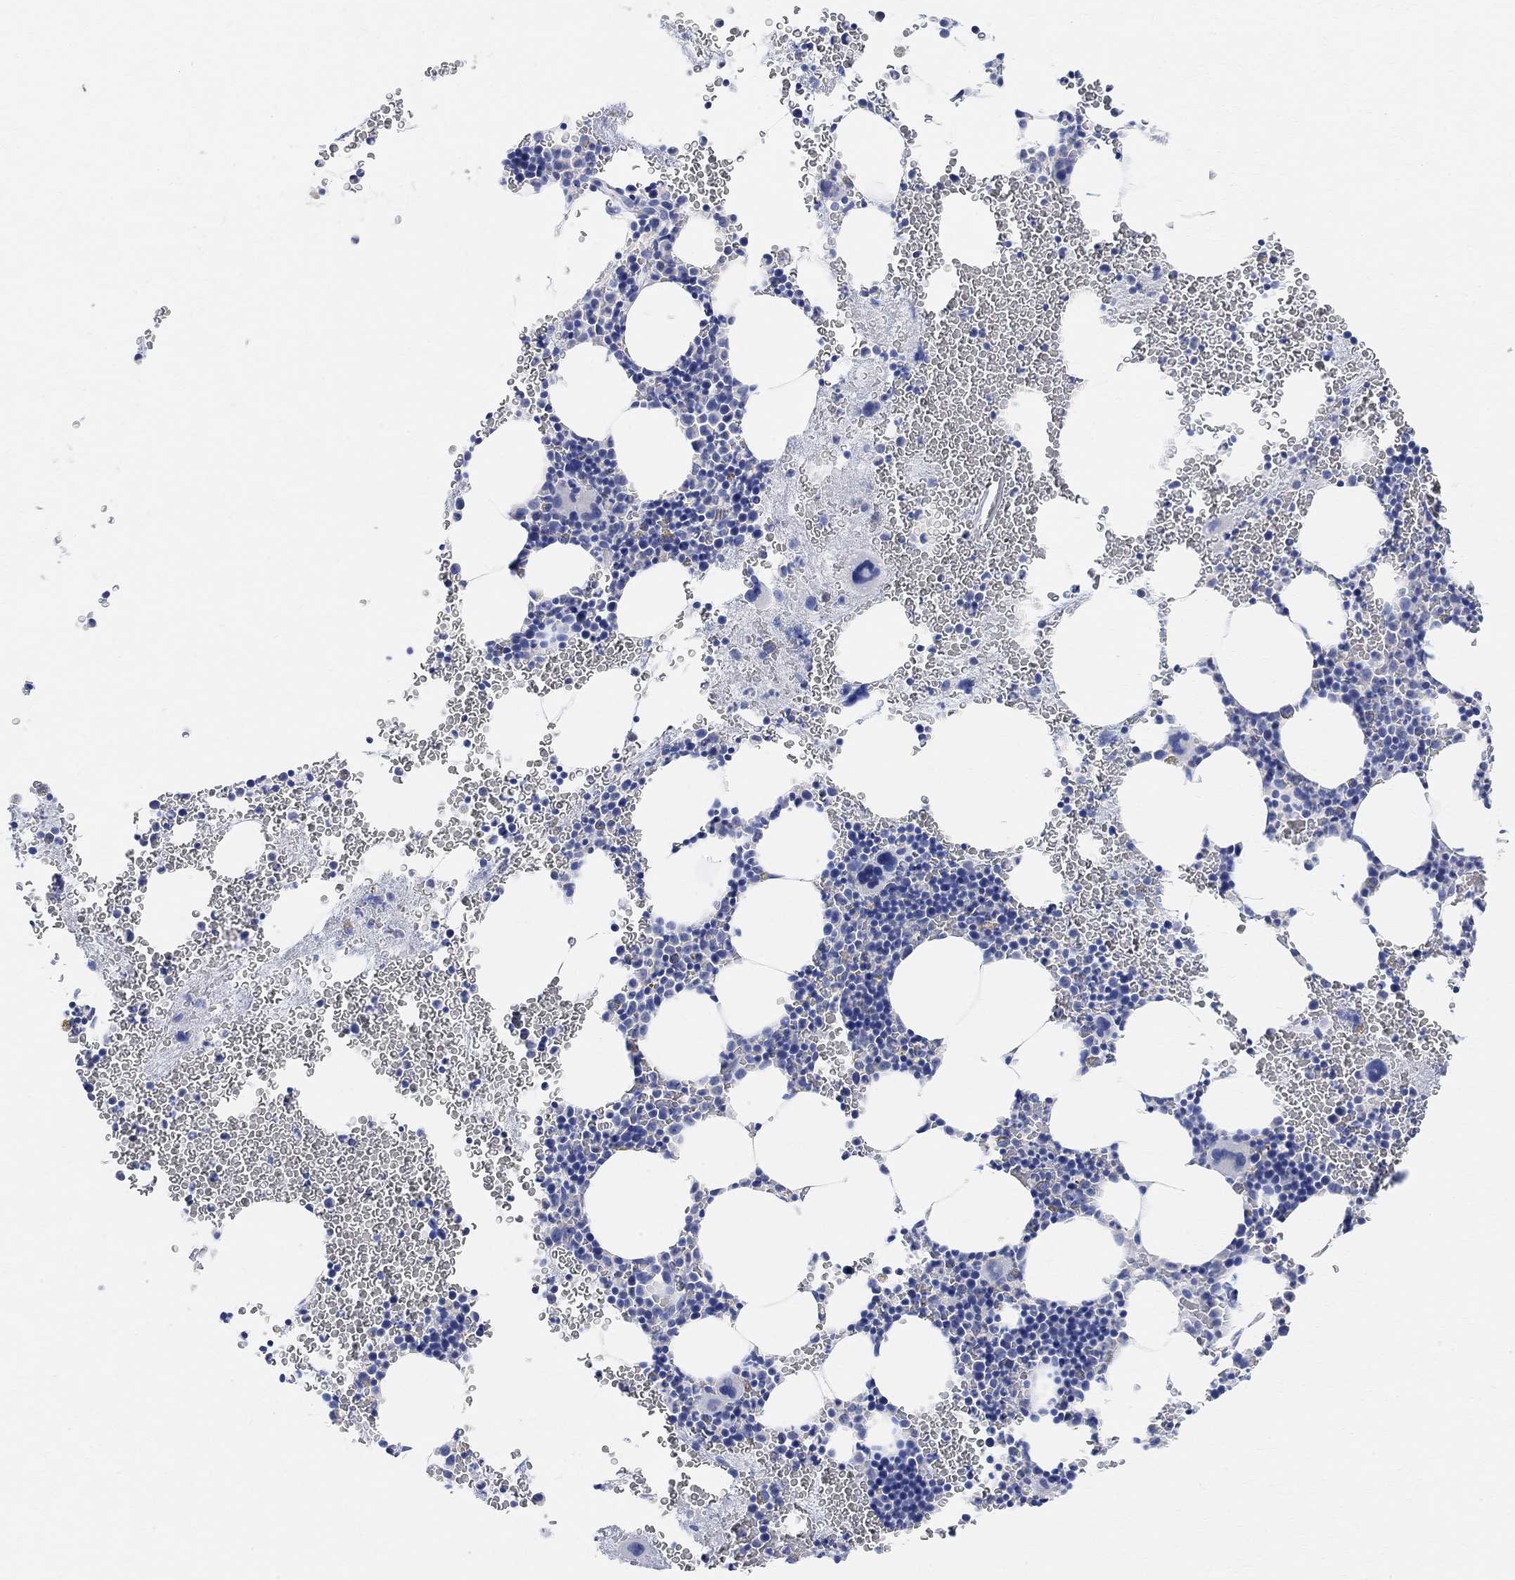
{"staining": {"intensity": "negative", "quantity": "none", "location": "none"}, "tissue": "bone marrow", "cell_type": "Hematopoietic cells", "image_type": "normal", "snomed": [{"axis": "morphology", "description": "Normal tissue, NOS"}, {"axis": "topography", "description": "Bone marrow"}], "caption": "IHC histopathology image of normal bone marrow: bone marrow stained with DAB demonstrates no significant protein expression in hematopoietic cells.", "gene": "RETNLB", "patient": {"sex": "male", "age": 50}}